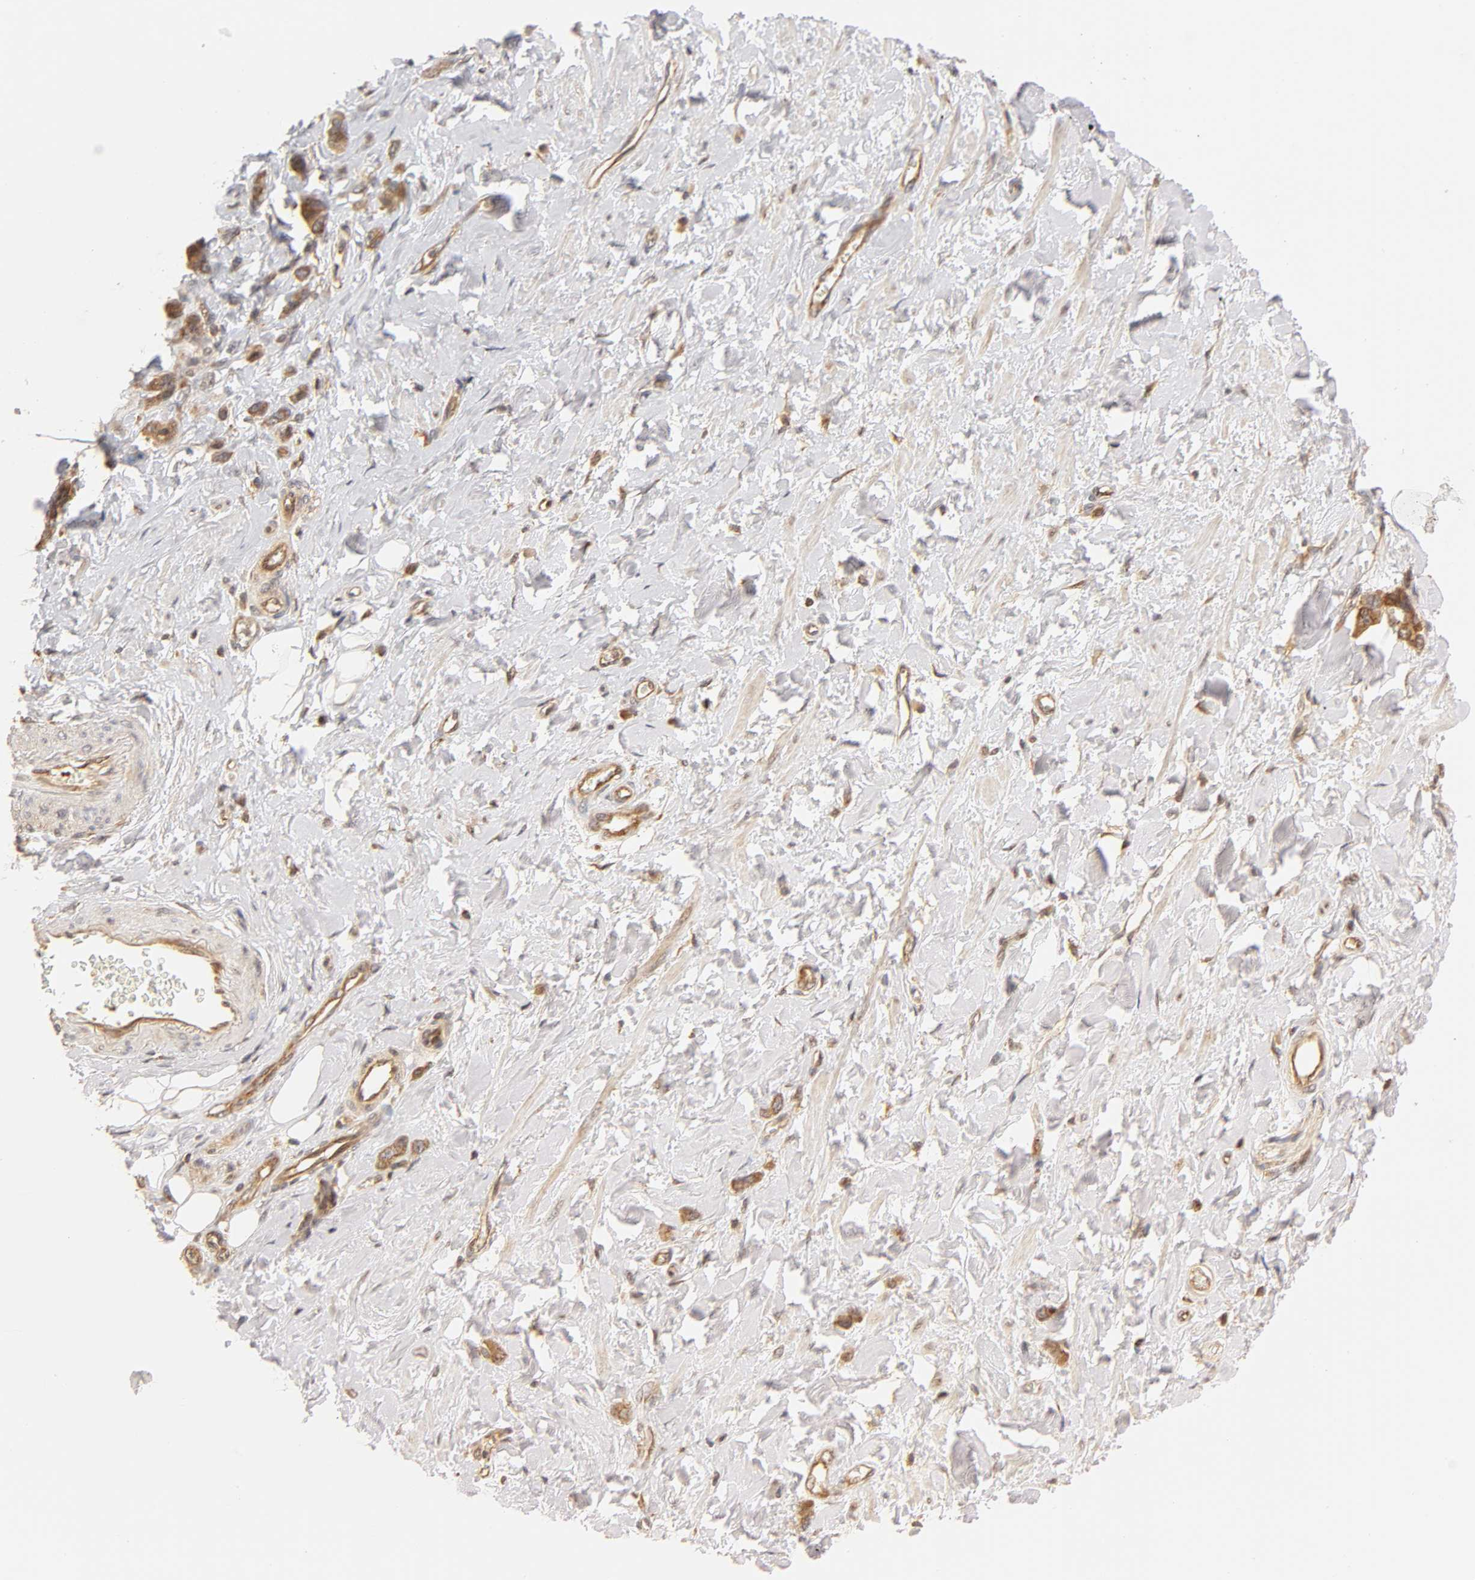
{"staining": {"intensity": "moderate", "quantity": ">75%", "location": "cytoplasmic/membranous"}, "tissue": "stomach cancer", "cell_type": "Tumor cells", "image_type": "cancer", "snomed": [{"axis": "morphology", "description": "Adenocarcinoma, NOS"}, {"axis": "topography", "description": "Stomach"}], "caption": "A micrograph of stomach cancer stained for a protein displays moderate cytoplasmic/membranous brown staining in tumor cells.", "gene": "PAFAH1B1", "patient": {"sex": "male", "age": 82}}